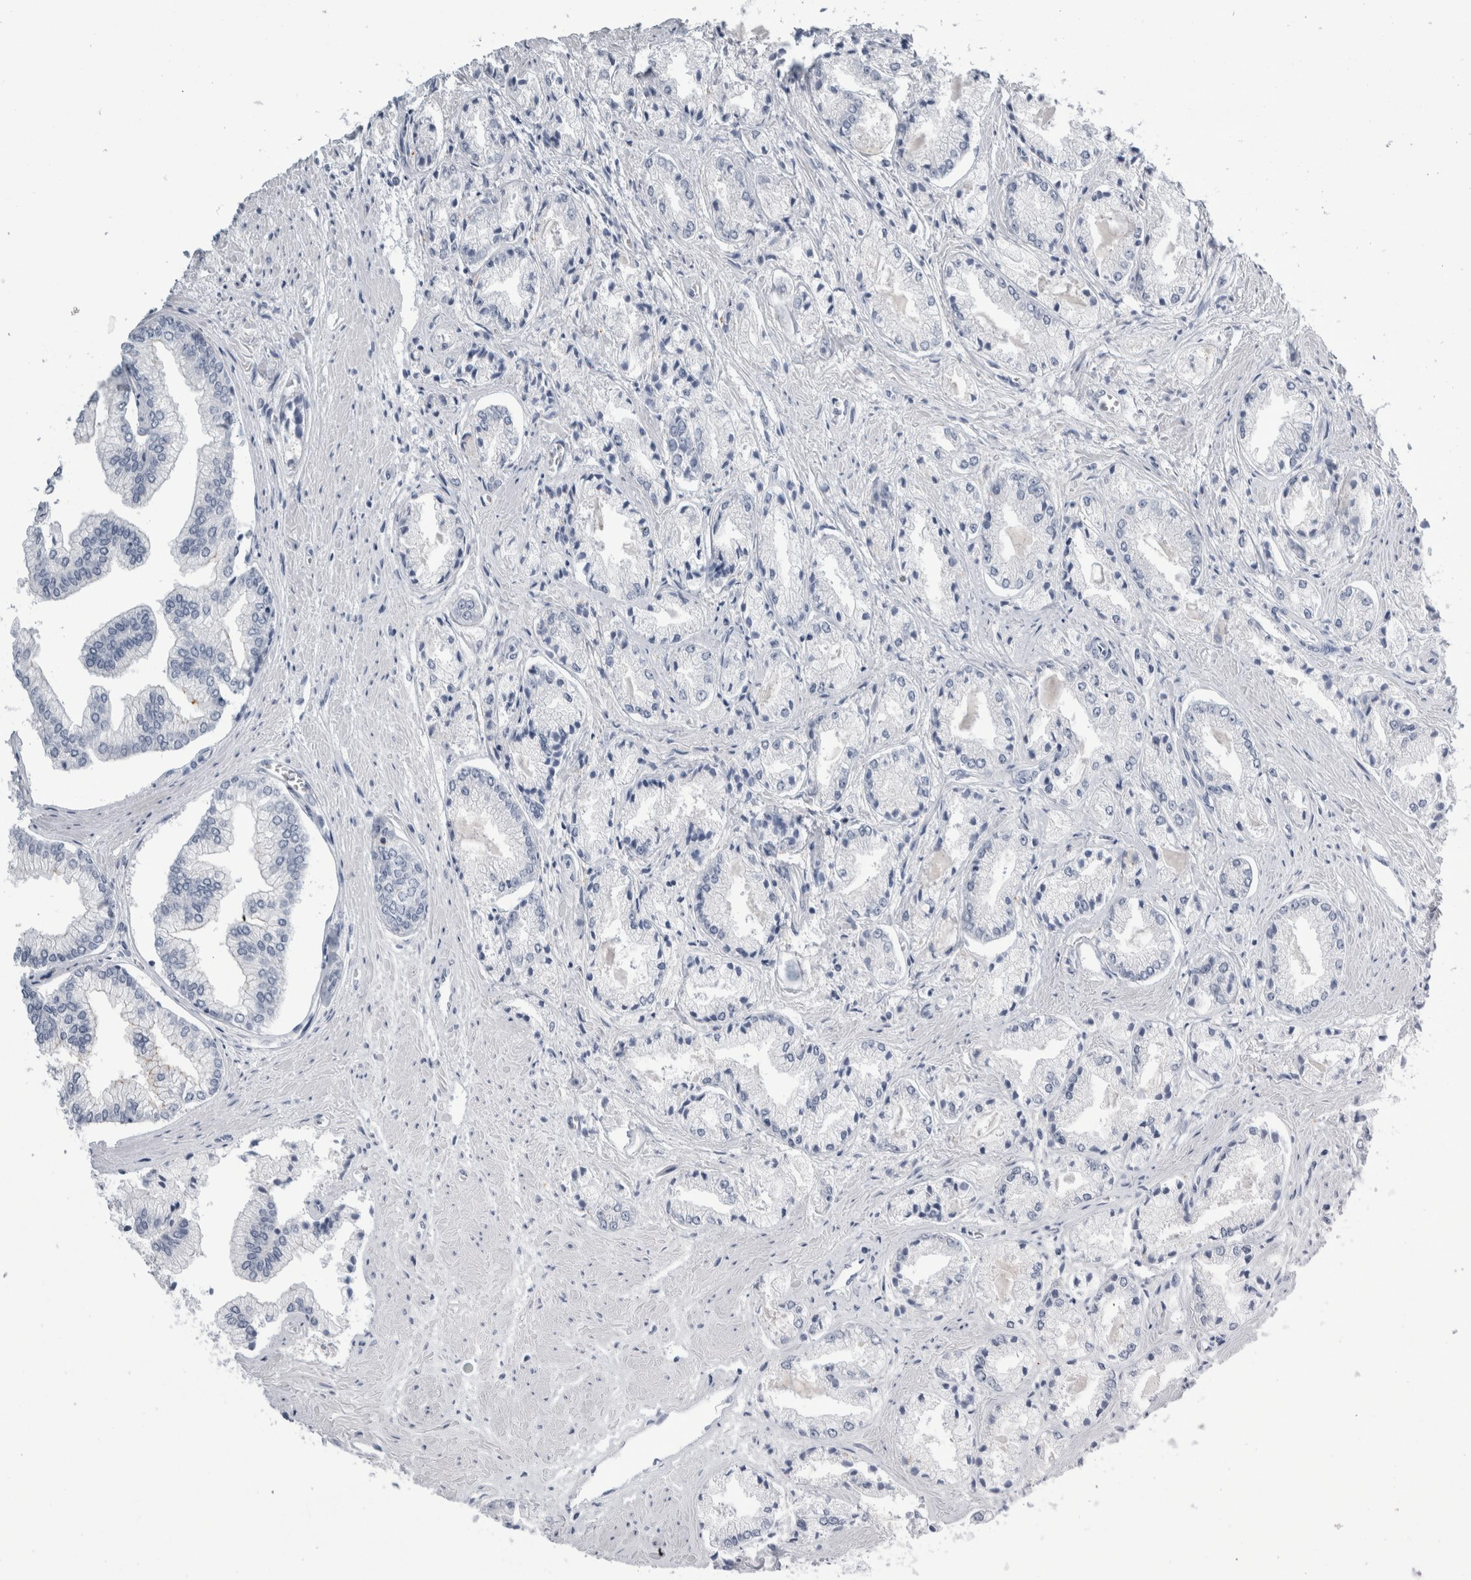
{"staining": {"intensity": "negative", "quantity": "none", "location": "none"}, "tissue": "prostate cancer", "cell_type": "Tumor cells", "image_type": "cancer", "snomed": [{"axis": "morphology", "description": "Adenocarcinoma, Low grade"}, {"axis": "topography", "description": "Prostate"}], "caption": "A high-resolution histopathology image shows immunohistochemistry (IHC) staining of prostate cancer (adenocarcinoma (low-grade)), which reveals no significant positivity in tumor cells.", "gene": "ANKFY1", "patient": {"sex": "male", "age": 52}}